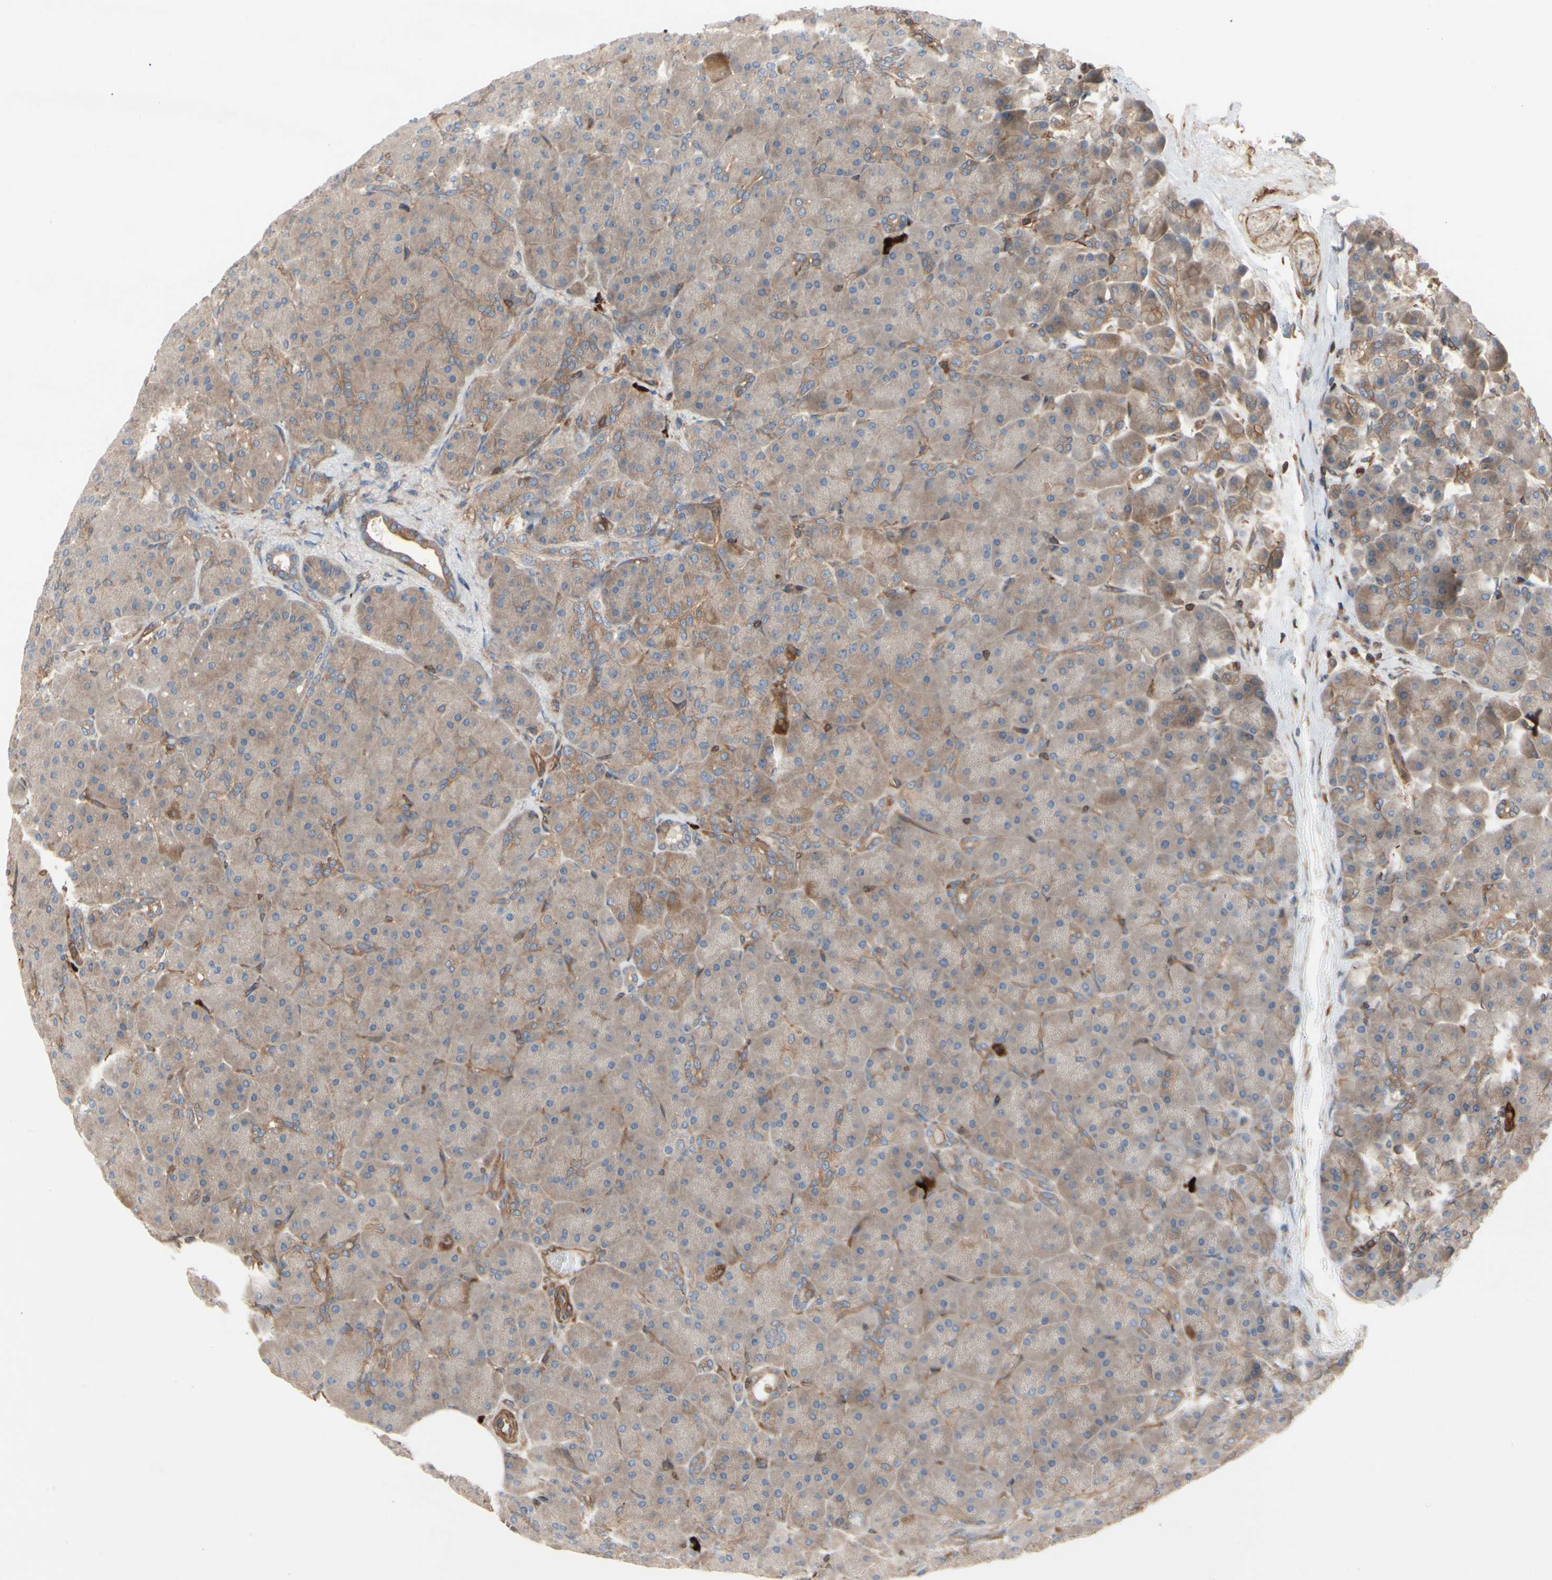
{"staining": {"intensity": "moderate", "quantity": ">75%", "location": "cytoplasmic/membranous"}, "tissue": "pancreas", "cell_type": "Exocrine glandular cells", "image_type": "normal", "snomed": [{"axis": "morphology", "description": "Normal tissue, NOS"}, {"axis": "topography", "description": "Pancreas"}], "caption": "Immunohistochemistry (IHC) staining of normal pancreas, which exhibits medium levels of moderate cytoplasmic/membranous staining in approximately >75% of exocrine glandular cells indicating moderate cytoplasmic/membranous protein positivity. The staining was performed using DAB (3,3'-diaminobenzidine) (brown) for protein detection and nuclei were counterstained in hematoxylin (blue).", "gene": "ROCK1", "patient": {"sex": "male", "age": 66}}